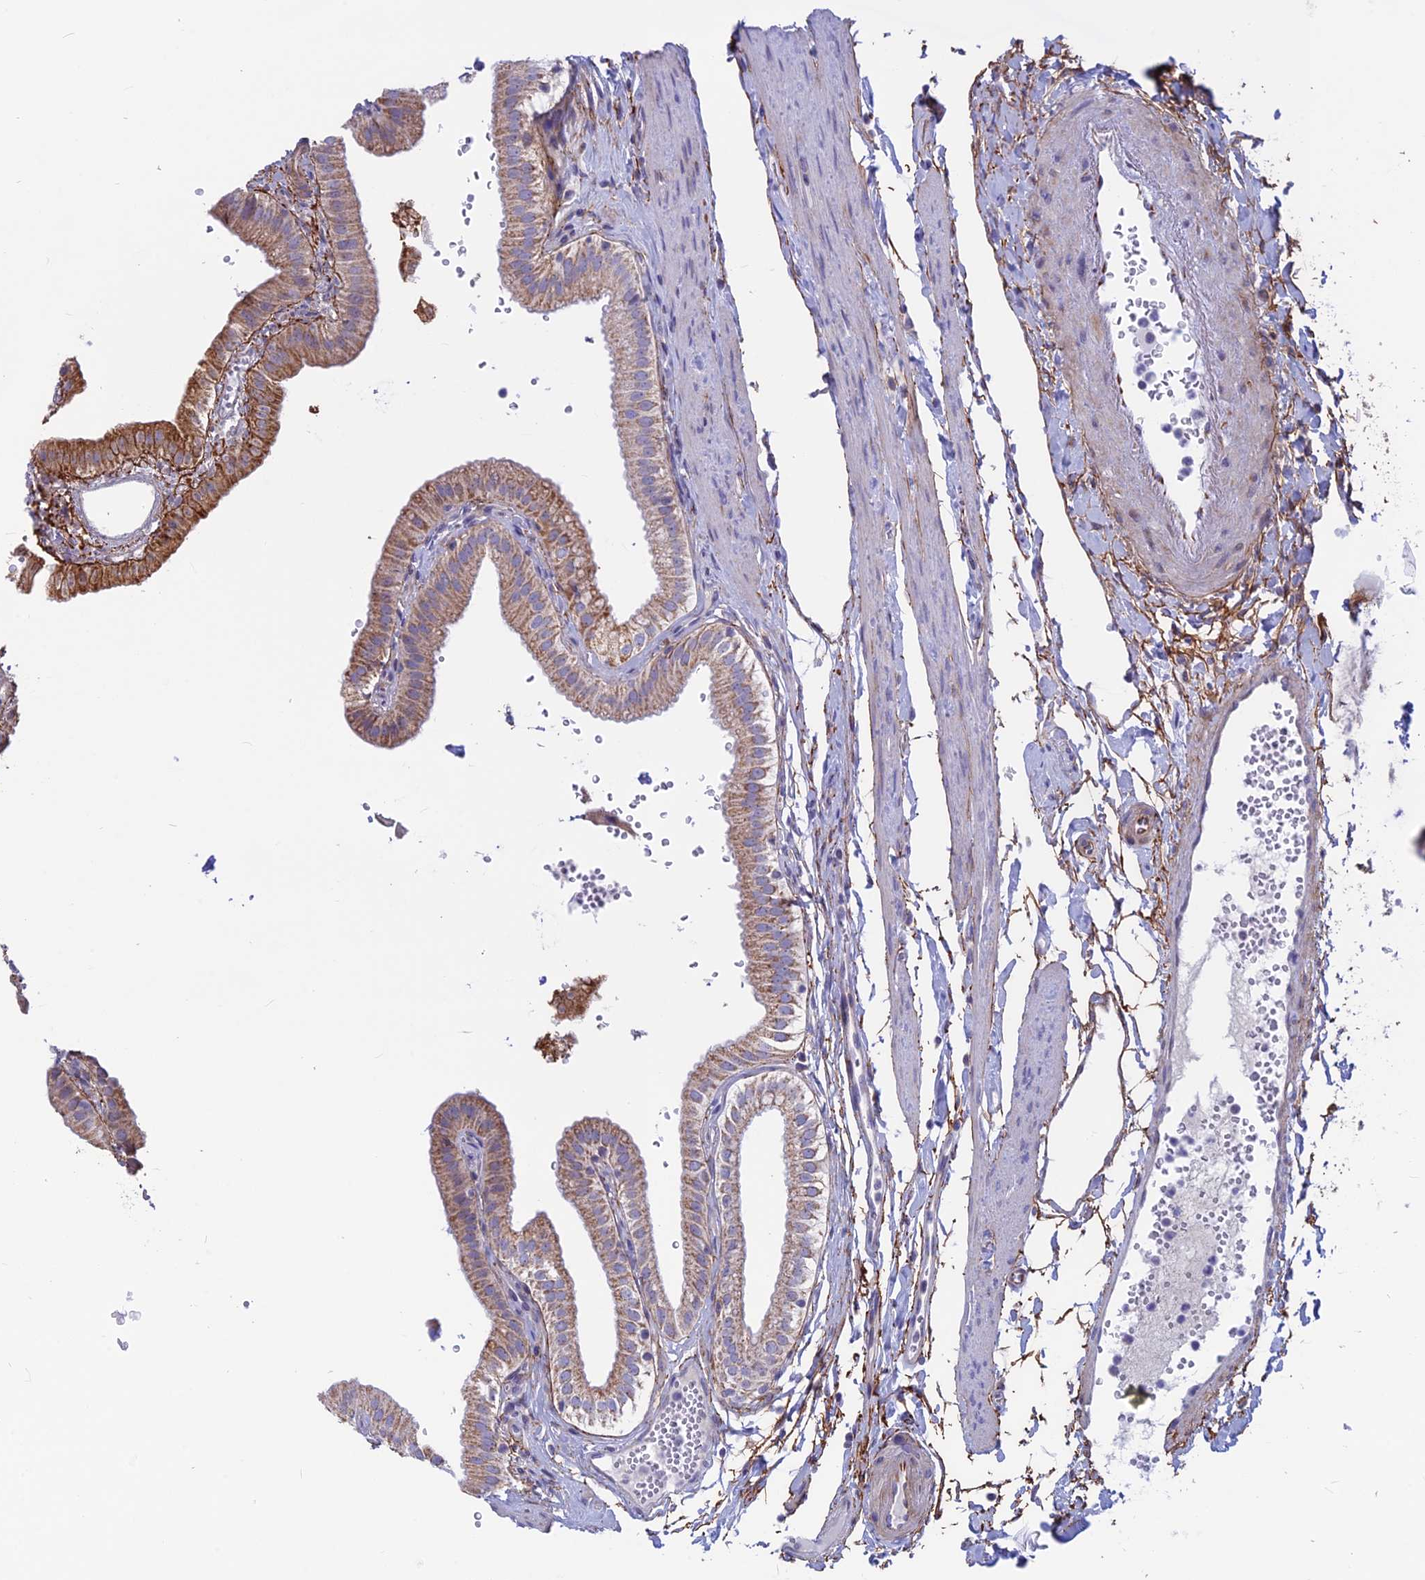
{"staining": {"intensity": "moderate", "quantity": "25%-75%", "location": "cytoplasmic/membranous"}, "tissue": "gallbladder", "cell_type": "Glandular cells", "image_type": "normal", "snomed": [{"axis": "morphology", "description": "Normal tissue, NOS"}, {"axis": "topography", "description": "Gallbladder"}], "caption": "Protein expression analysis of unremarkable human gallbladder reveals moderate cytoplasmic/membranous staining in approximately 25%-75% of glandular cells. The protein of interest is shown in brown color, while the nuclei are stained blue.", "gene": "PLAC9", "patient": {"sex": "female", "age": 61}}